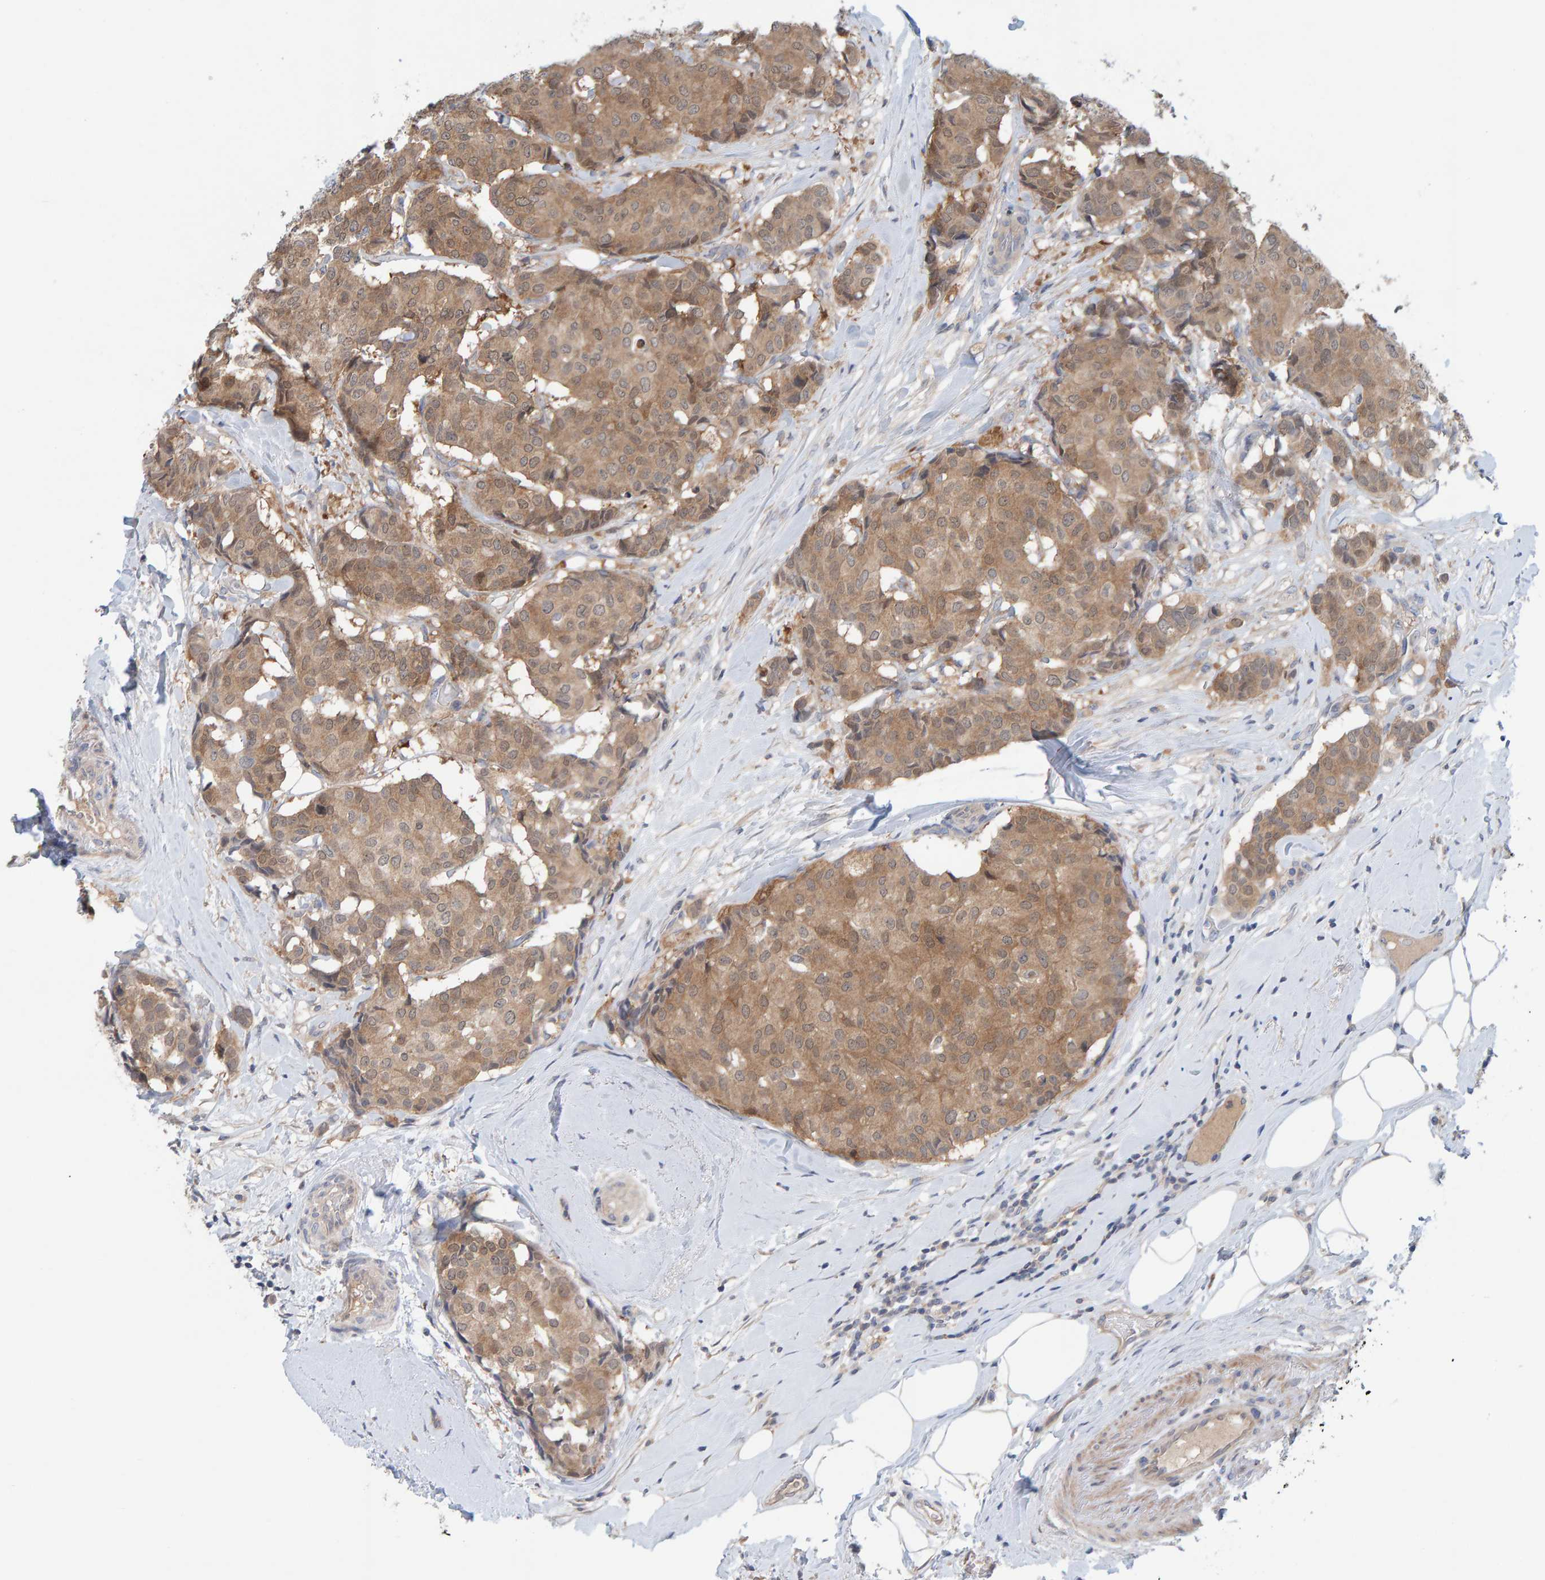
{"staining": {"intensity": "moderate", "quantity": ">75%", "location": "cytoplasmic/membranous"}, "tissue": "breast cancer", "cell_type": "Tumor cells", "image_type": "cancer", "snomed": [{"axis": "morphology", "description": "Duct carcinoma"}, {"axis": "topography", "description": "Breast"}], "caption": "High-power microscopy captured an immunohistochemistry photomicrograph of breast cancer (invasive ductal carcinoma), revealing moderate cytoplasmic/membranous positivity in approximately >75% of tumor cells.", "gene": "TATDN1", "patient": {"sex": "female", "age": 75}}